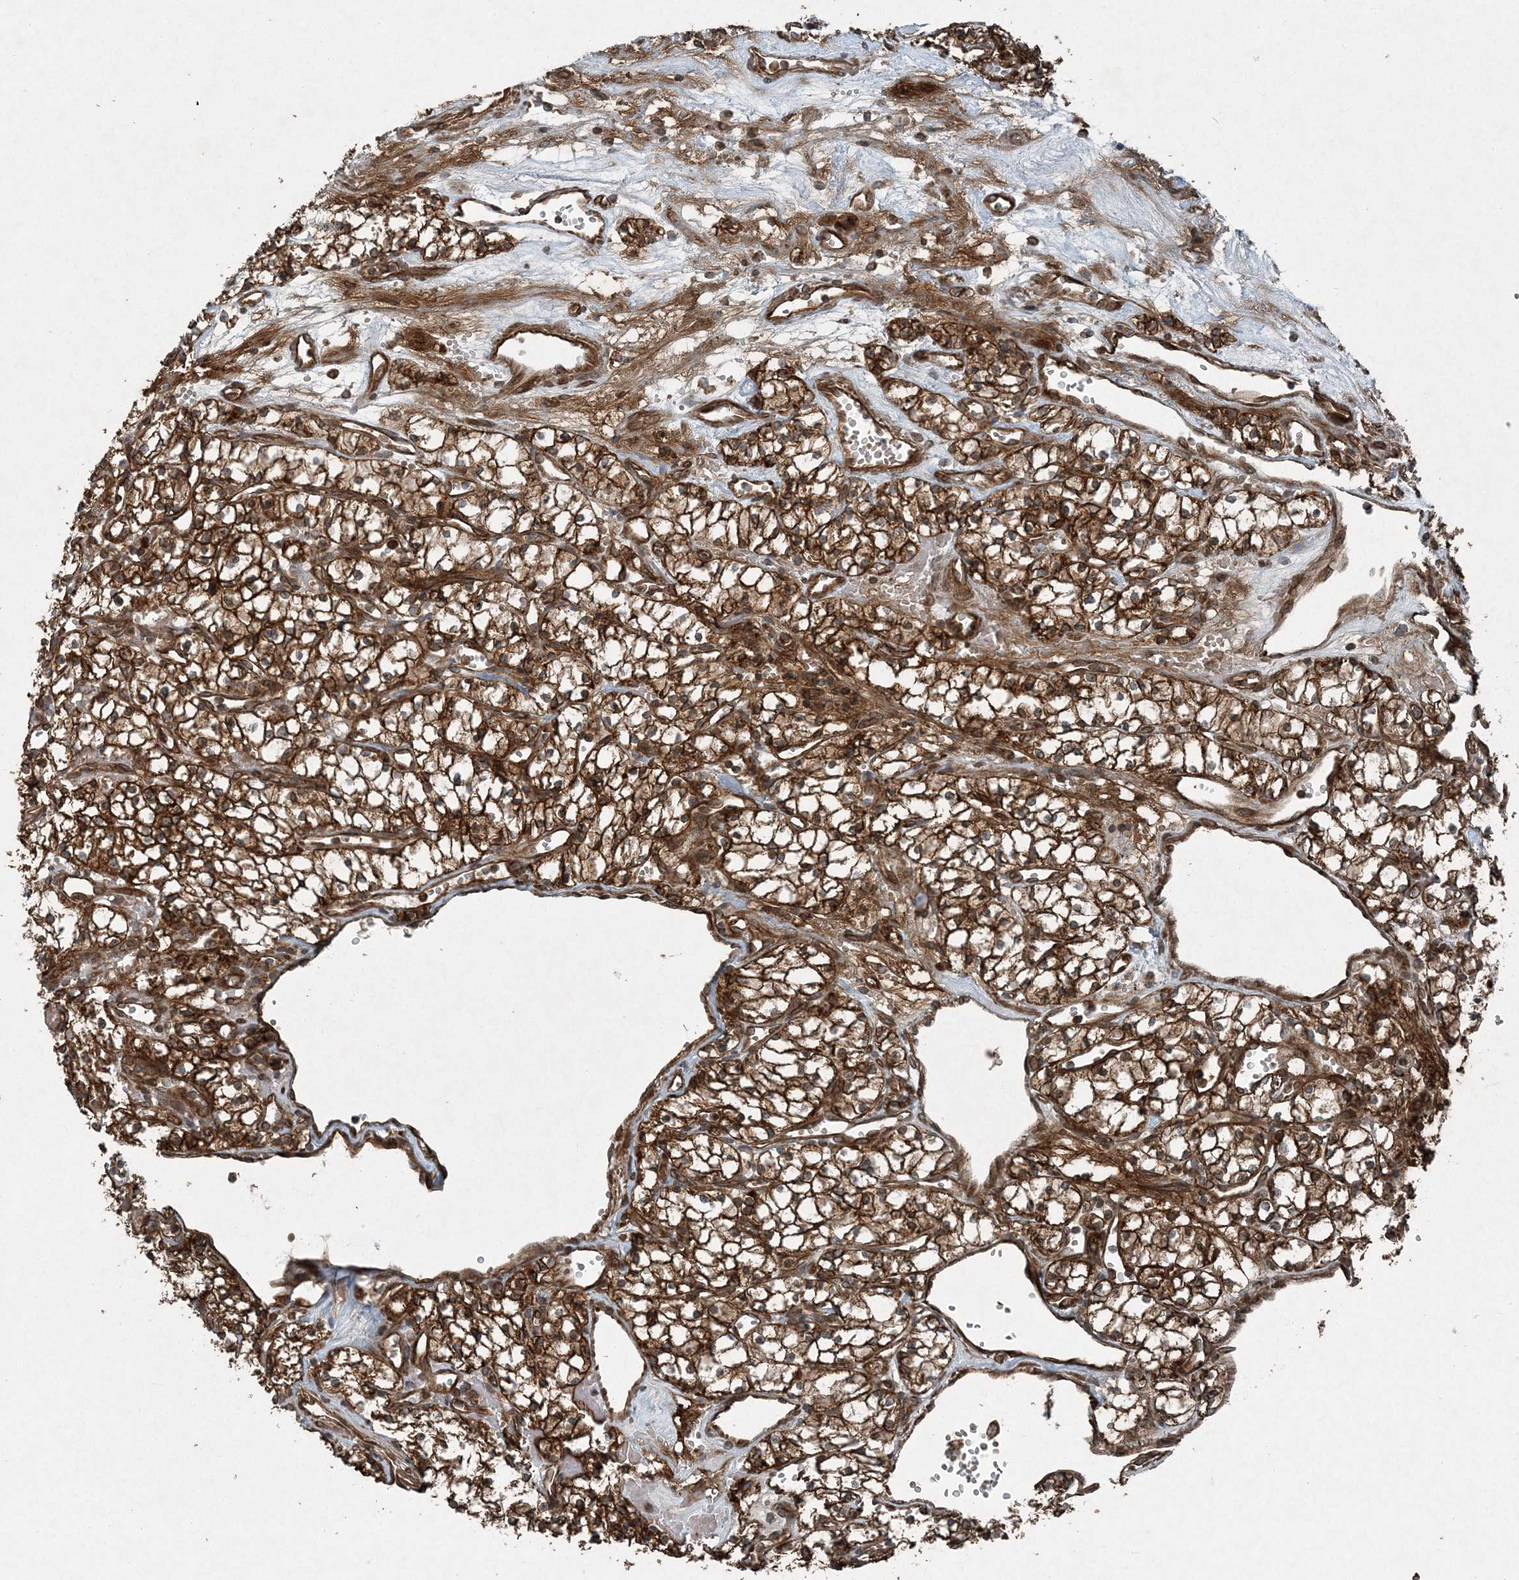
{"staining": {"intensity": "strong", "quantity": ">75%", "location": "cytoplasmic/membranous"}, "tissue": "renal cancer", "cell_type": "Tumor cells", "image_type": "cancer", "snomed": [{"axis": "morphology", "description": "Adenocarcinoma, NOS"}, {"axis": "topography", "description": "Kidney"}], "caption": "This is an image of immunohistochemistry staining of renal adenocarcinoma, which shows strong positivity in the cytoplasmic/membranous of tumor cells.", "gene": "COPS7B", "patient": {"sex": "male", "age": 59}}